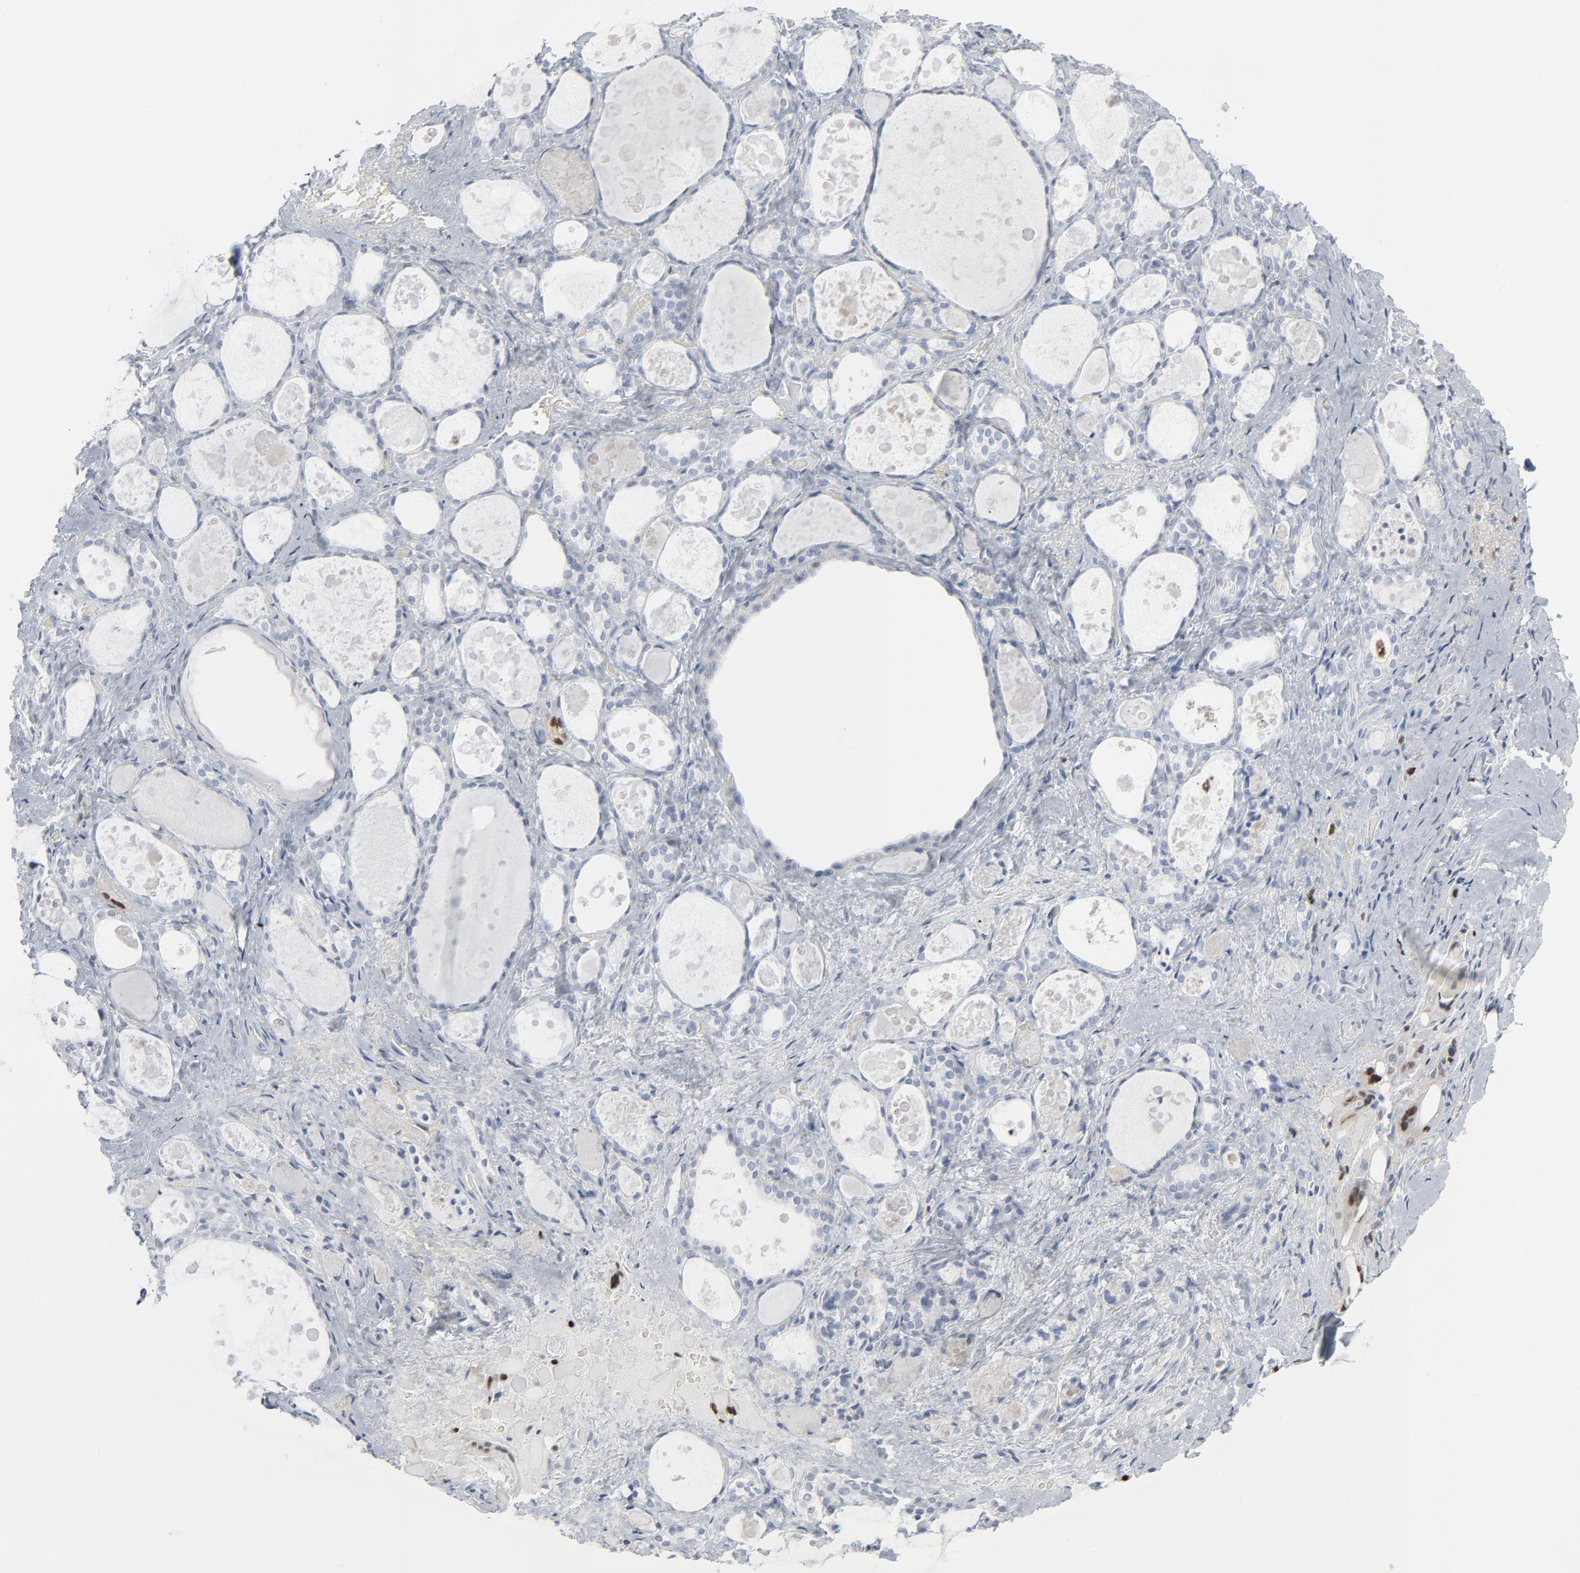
{"staining": {"intensity": "negative", "quantity": "none", "location": "none"}, "tissue": "thyroid gland", "cell_type": "Glandular cells", "image_type": "normal", "snomed": [{"axis": "morphology", "description": "Normal tissue, NOS"}, {"axis": "topography", "description": "Thyroid gland"}], "caption": "DAB (3,3'-diaminobenzidine) immunohistochemical staining of unremarkable thyroid gland exhibits no significant expression in glandular cells. (DAB (3,3'-diaminobenzidine) immunohistochemistry, high magnification).", "gene": "MITF", "patient": {"sex": "female", "age": 22}}